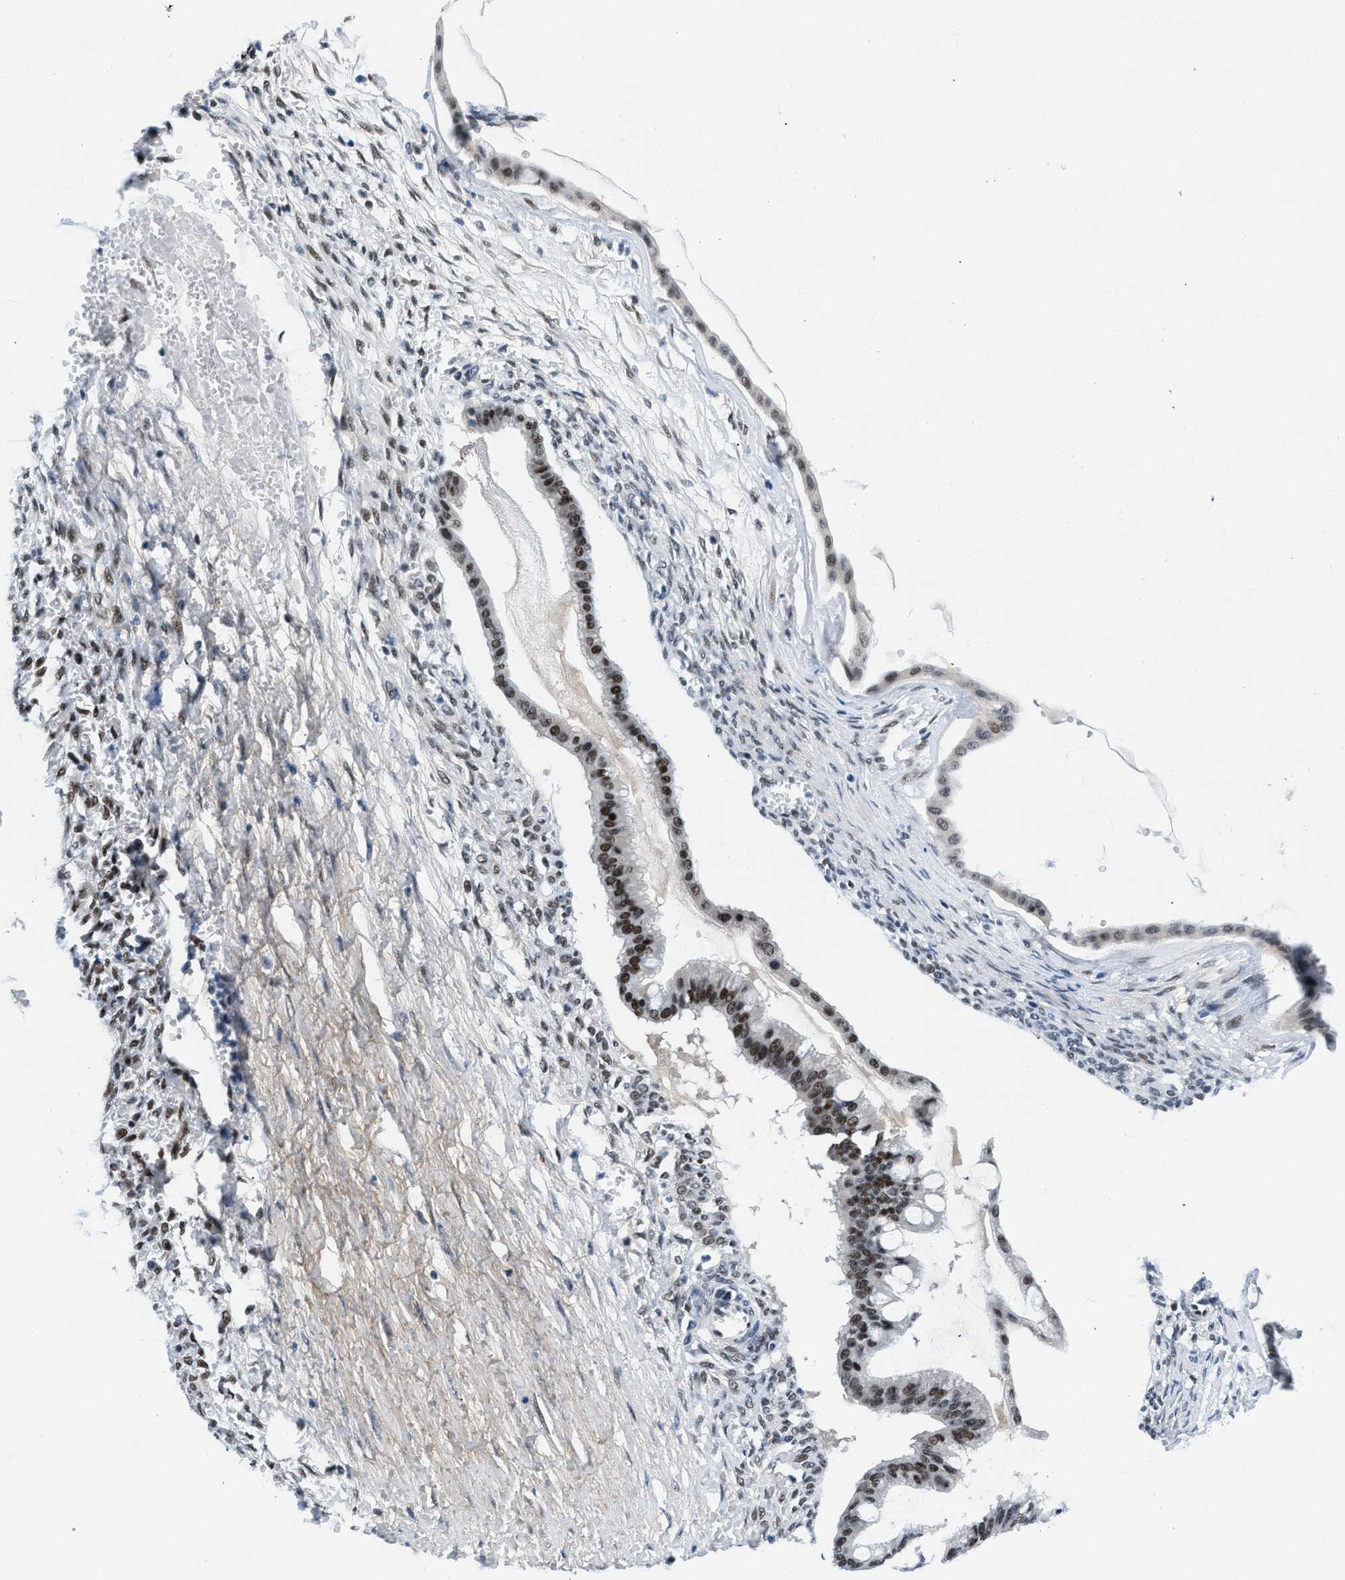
{"staining": {"intensity": "strong", "quantity": "25%-75%", "location": "nuclear"}, "tissue": "ovarian cancer", "cell_type": "Tumor cells", "image_type": "cancer", "snomed": [{"axis": "morphology", "description": "Cystadenocarcinoma, mucinous, NOS"}, {"axis": "topography", "description": "Ovary"}], "caption": "This image displays immunohistochemistry (IHC) staining of human ovarian mucinous cystadenocarcinoma, with high strong nuclear expression in about 25%-75% of tumor cells.", "gene": "SMARCAD1", "patient": {"sex": "female", "age": 73}}